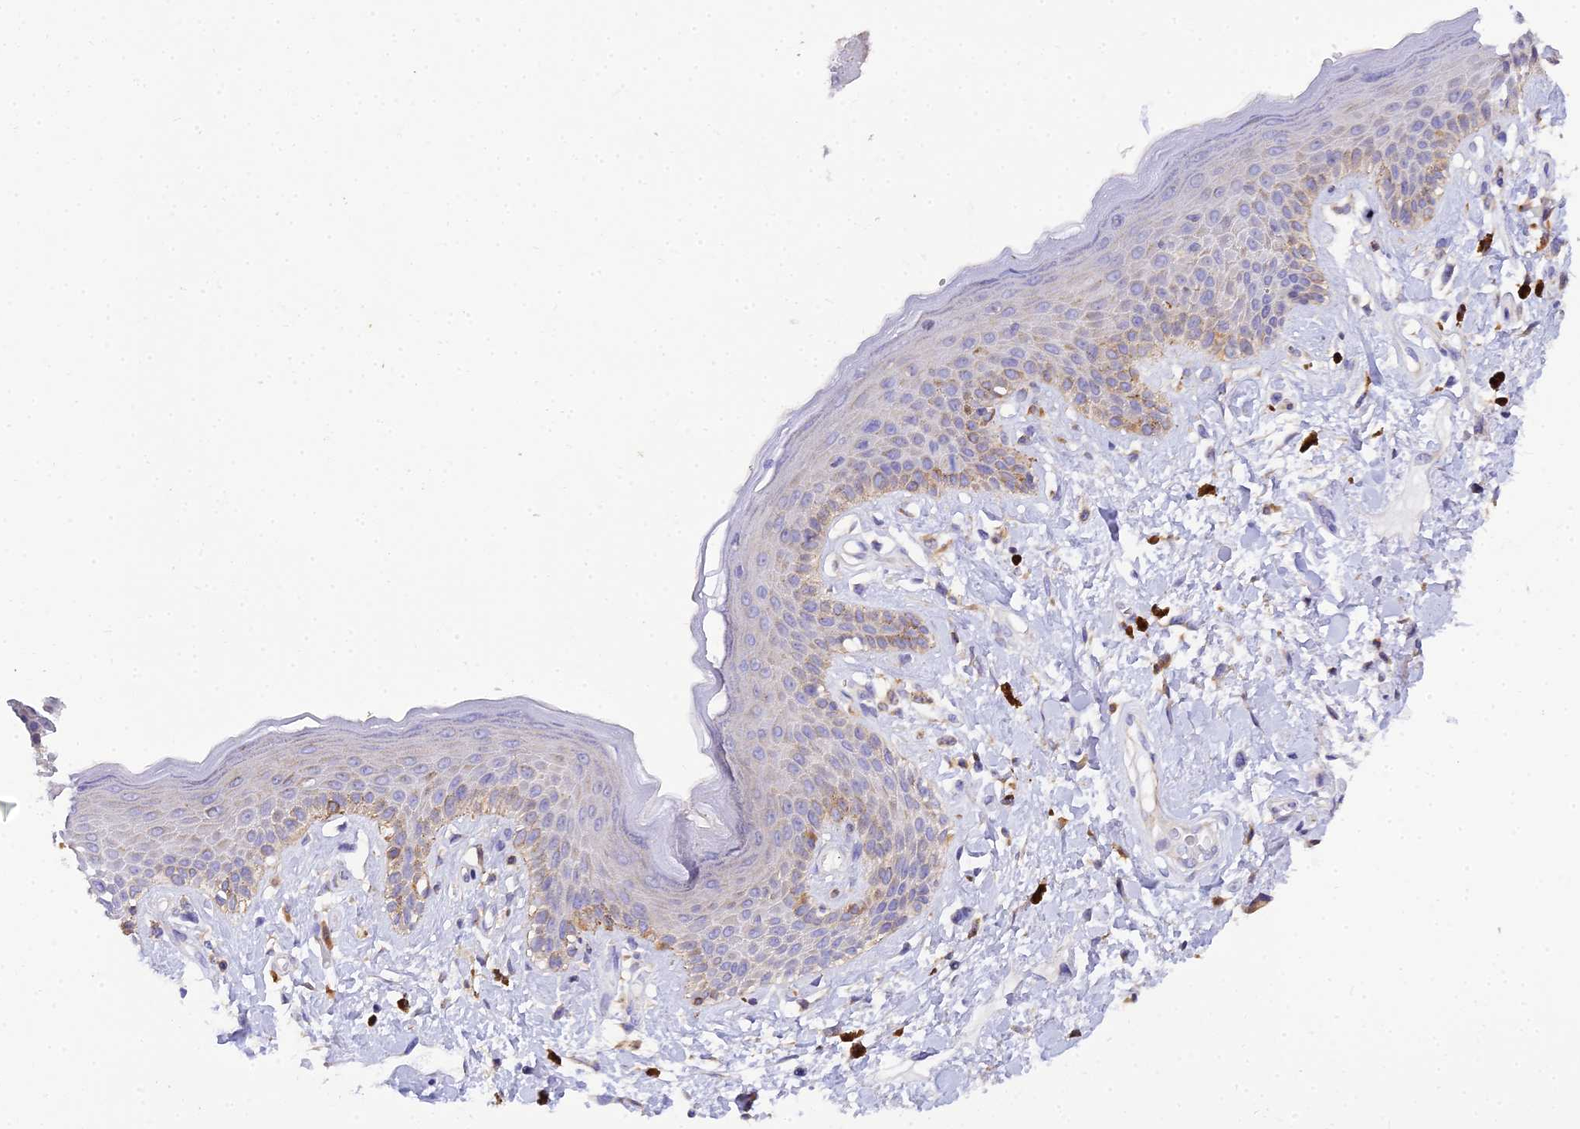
{"staining": {"intensity": "moderate", "quantity": "<25%", "location": "cytoplasmic/membranous"}, "tissue": "skin", "cell_type": "Epidermal cells", "image_type": "normal", "snomed": [{"axis": "morphology", "description": "Normal tissue, NOS"}, {"axis": "topography", "description": "Anal"}], "caption": "Immunohistochemistry photomicrograph of benign human skin stained for a protein (brown), which reveals low levels of moderate cytoplasmic/membranous positivity in approximately <25% of epidermal cells.", "gene": "ARL8A", "patient": {"sex": "female", "age": 78}}